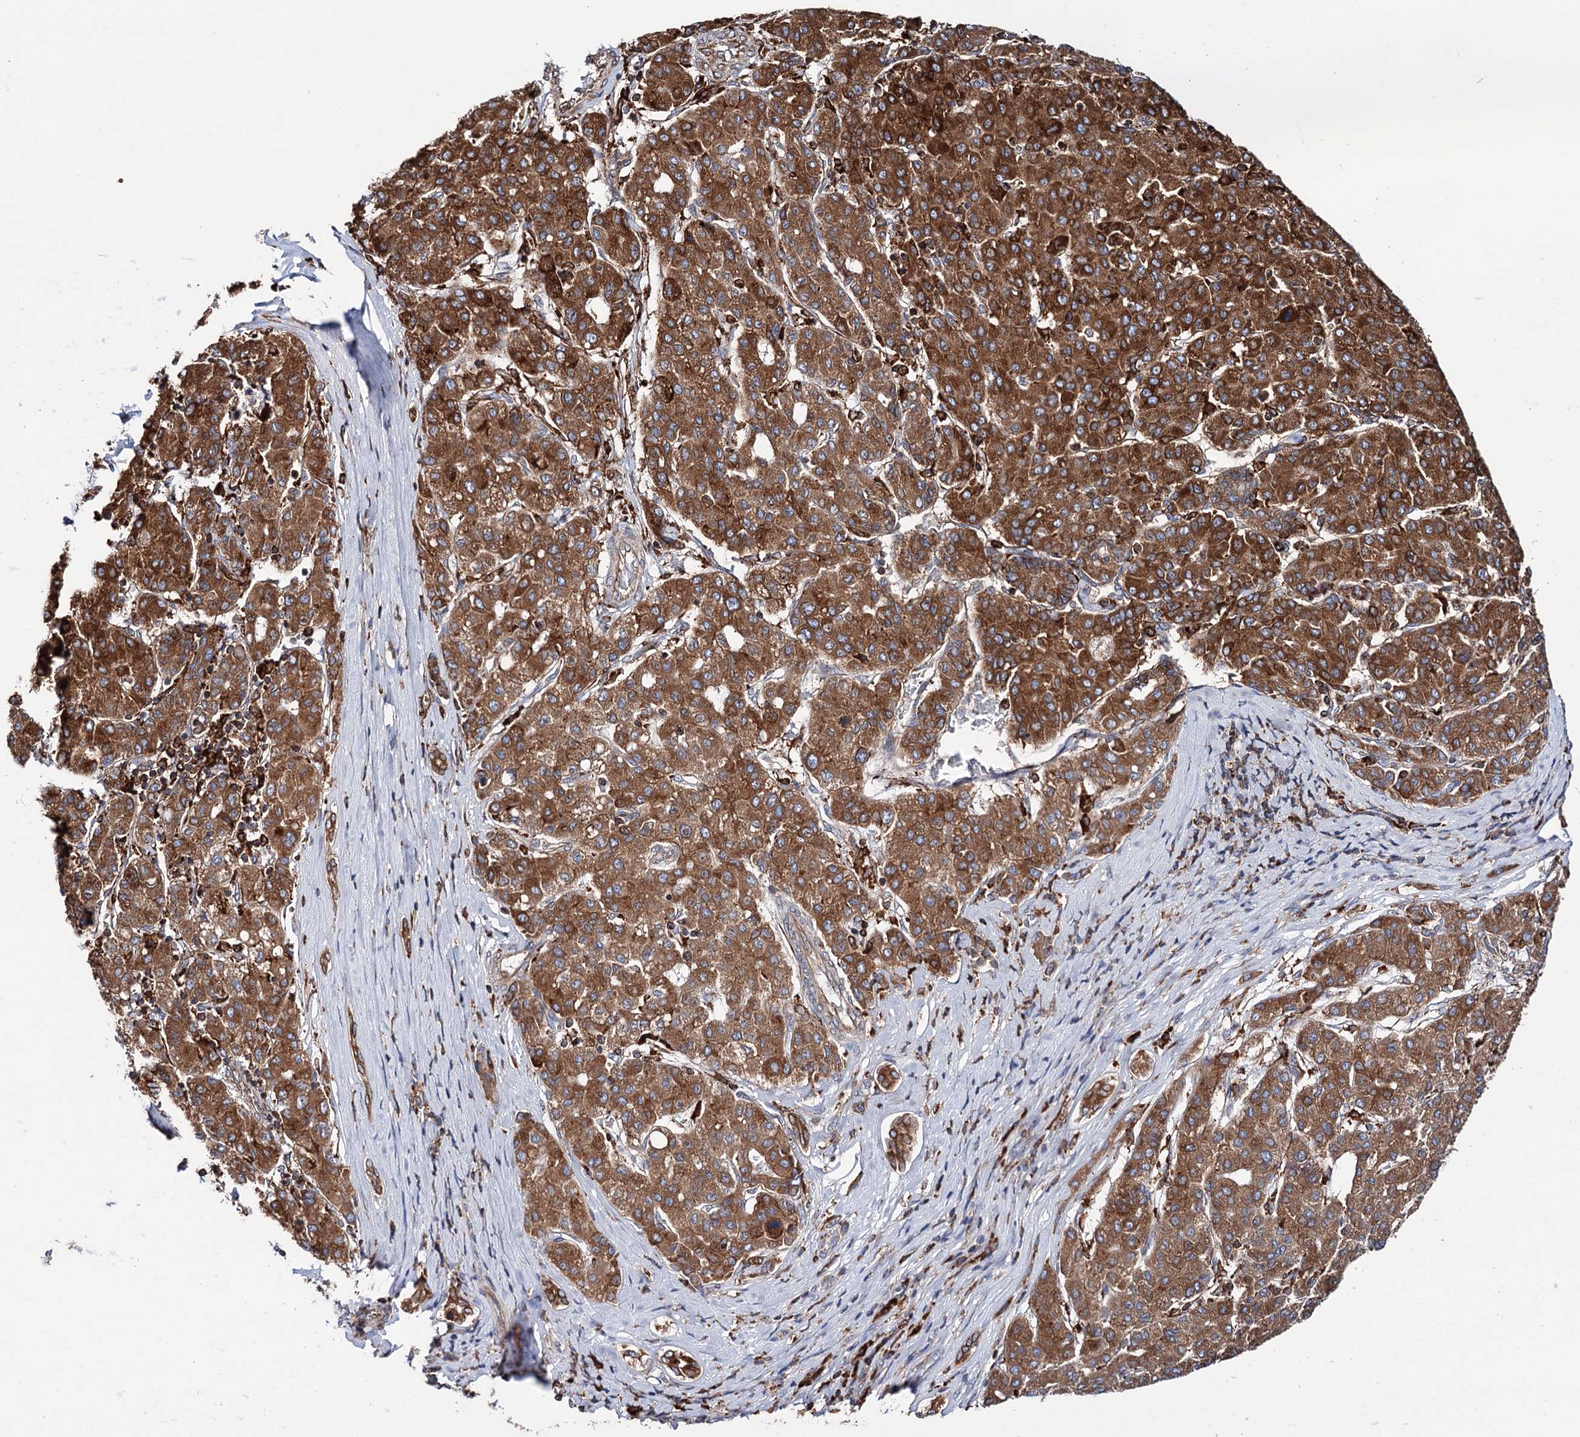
{"staining": {"intensity": "strong", "quantity": ">75%", "location": "cytoplasmic/membranous"}, "tissue": "liver cancer", "cell_type": "Tumor cells", "image_type": "cancer", "snomed": [{"axis": "morphology", "description": "Carcinoma, Hepatocellular, NOS"}, {"axis": "topography", "description": "Liver"}], "caption": "Protein staining shows strong cytoplasmic/membranous staining in about >75% of tumor cells in liver cancer (hepatocellular carcinoma).", "gene": "ERP29", "patient": {"sex": "male", "age": 65}}